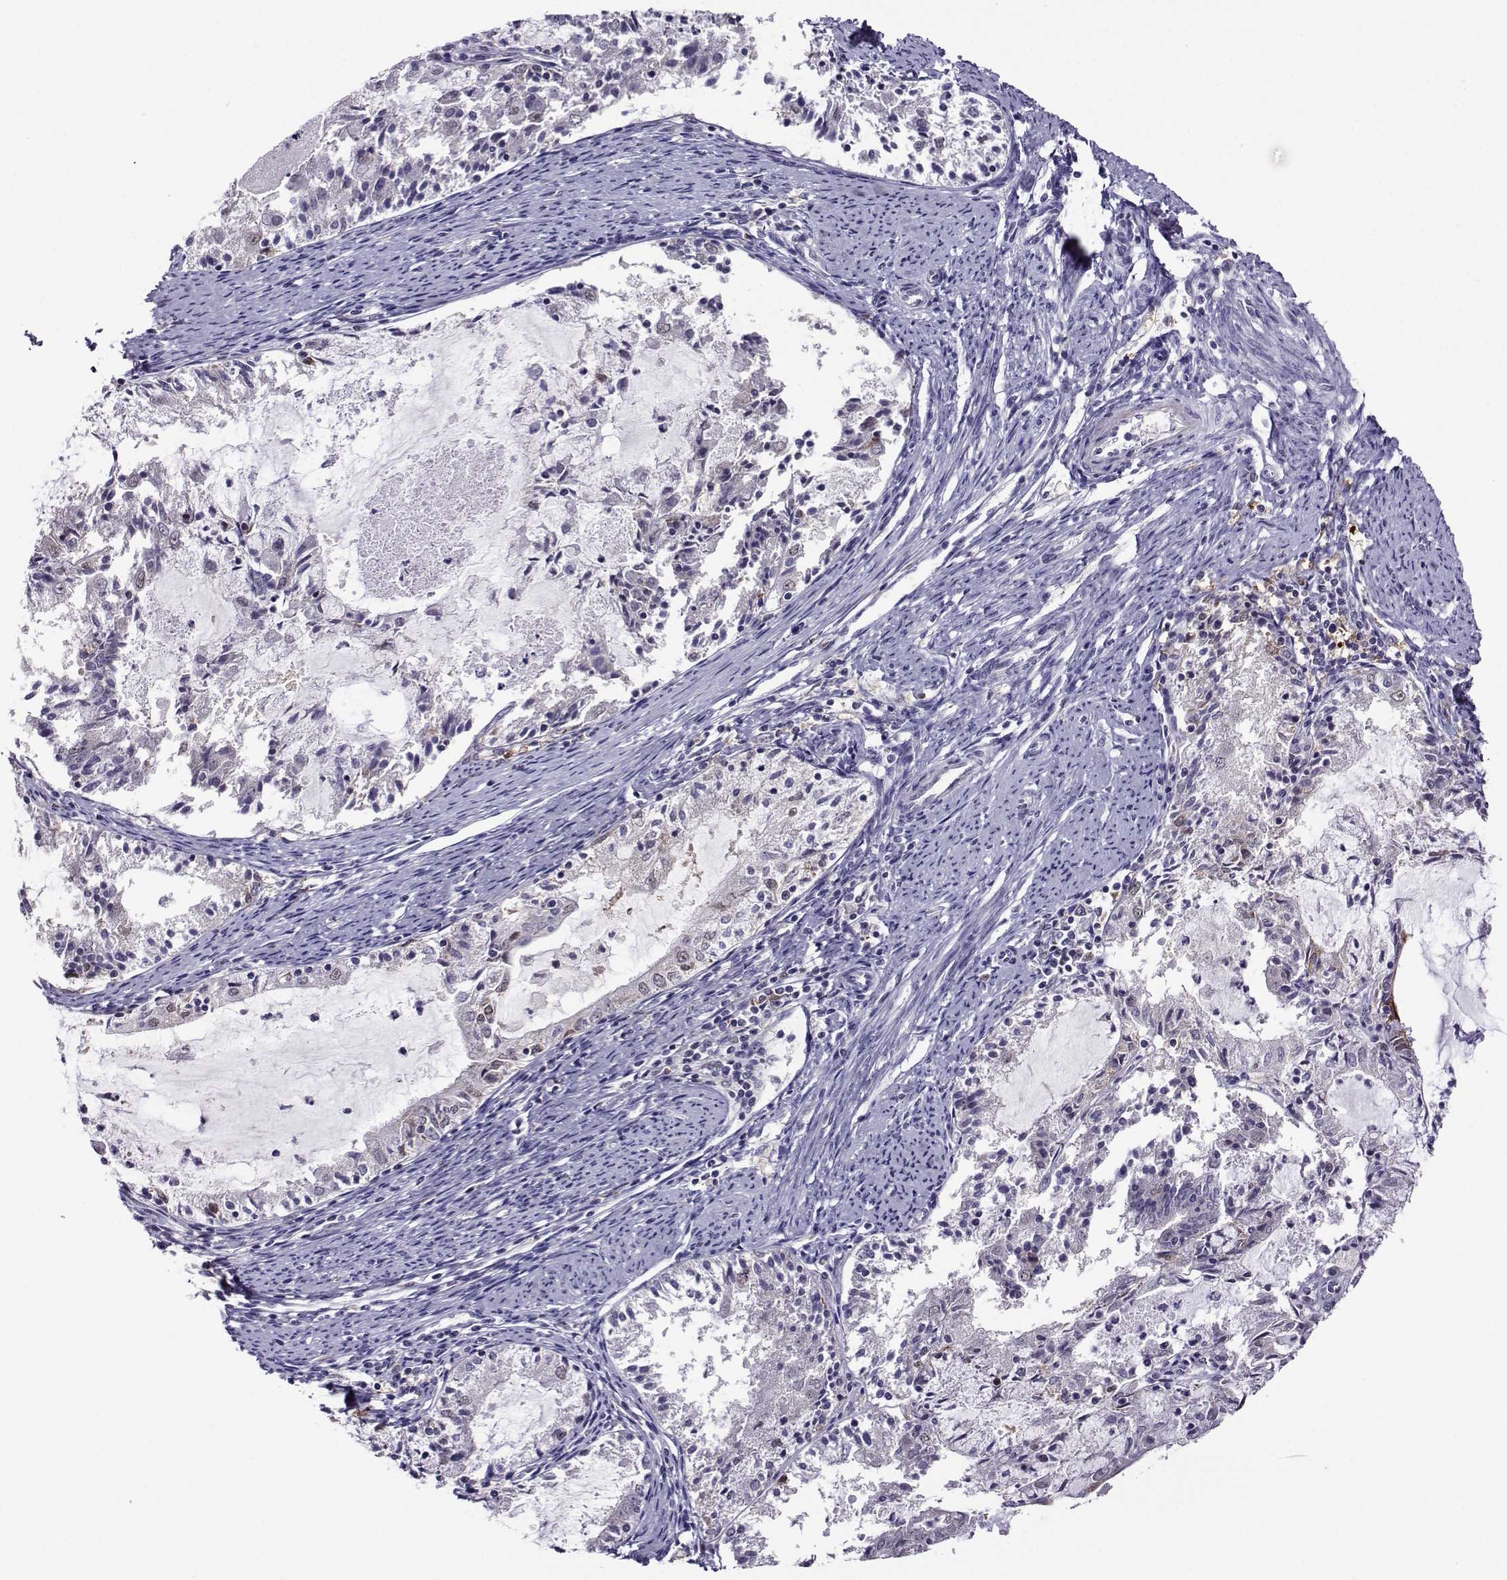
{"staining": {"intensity": "negative", "quantity": "none", "location": "none"}, "tissue": "endometrial cancer", "cell_type": "Tumor cells", "image_type": "cancer", "snomed": [{"axis": "morphology", "description": "Adenocarcinoma, NOS"}, {"axis": "topography", "description": "Endometrium"}], "caption": "A high-resolution histopathology image shows immunohistochemistry (IHC) staining of endometrial cancer (adenocarcinoma), which shows no significant positivity in tumor cells.", "gene": "DDX20", "patient": {"sex": "female", "age": 57}}